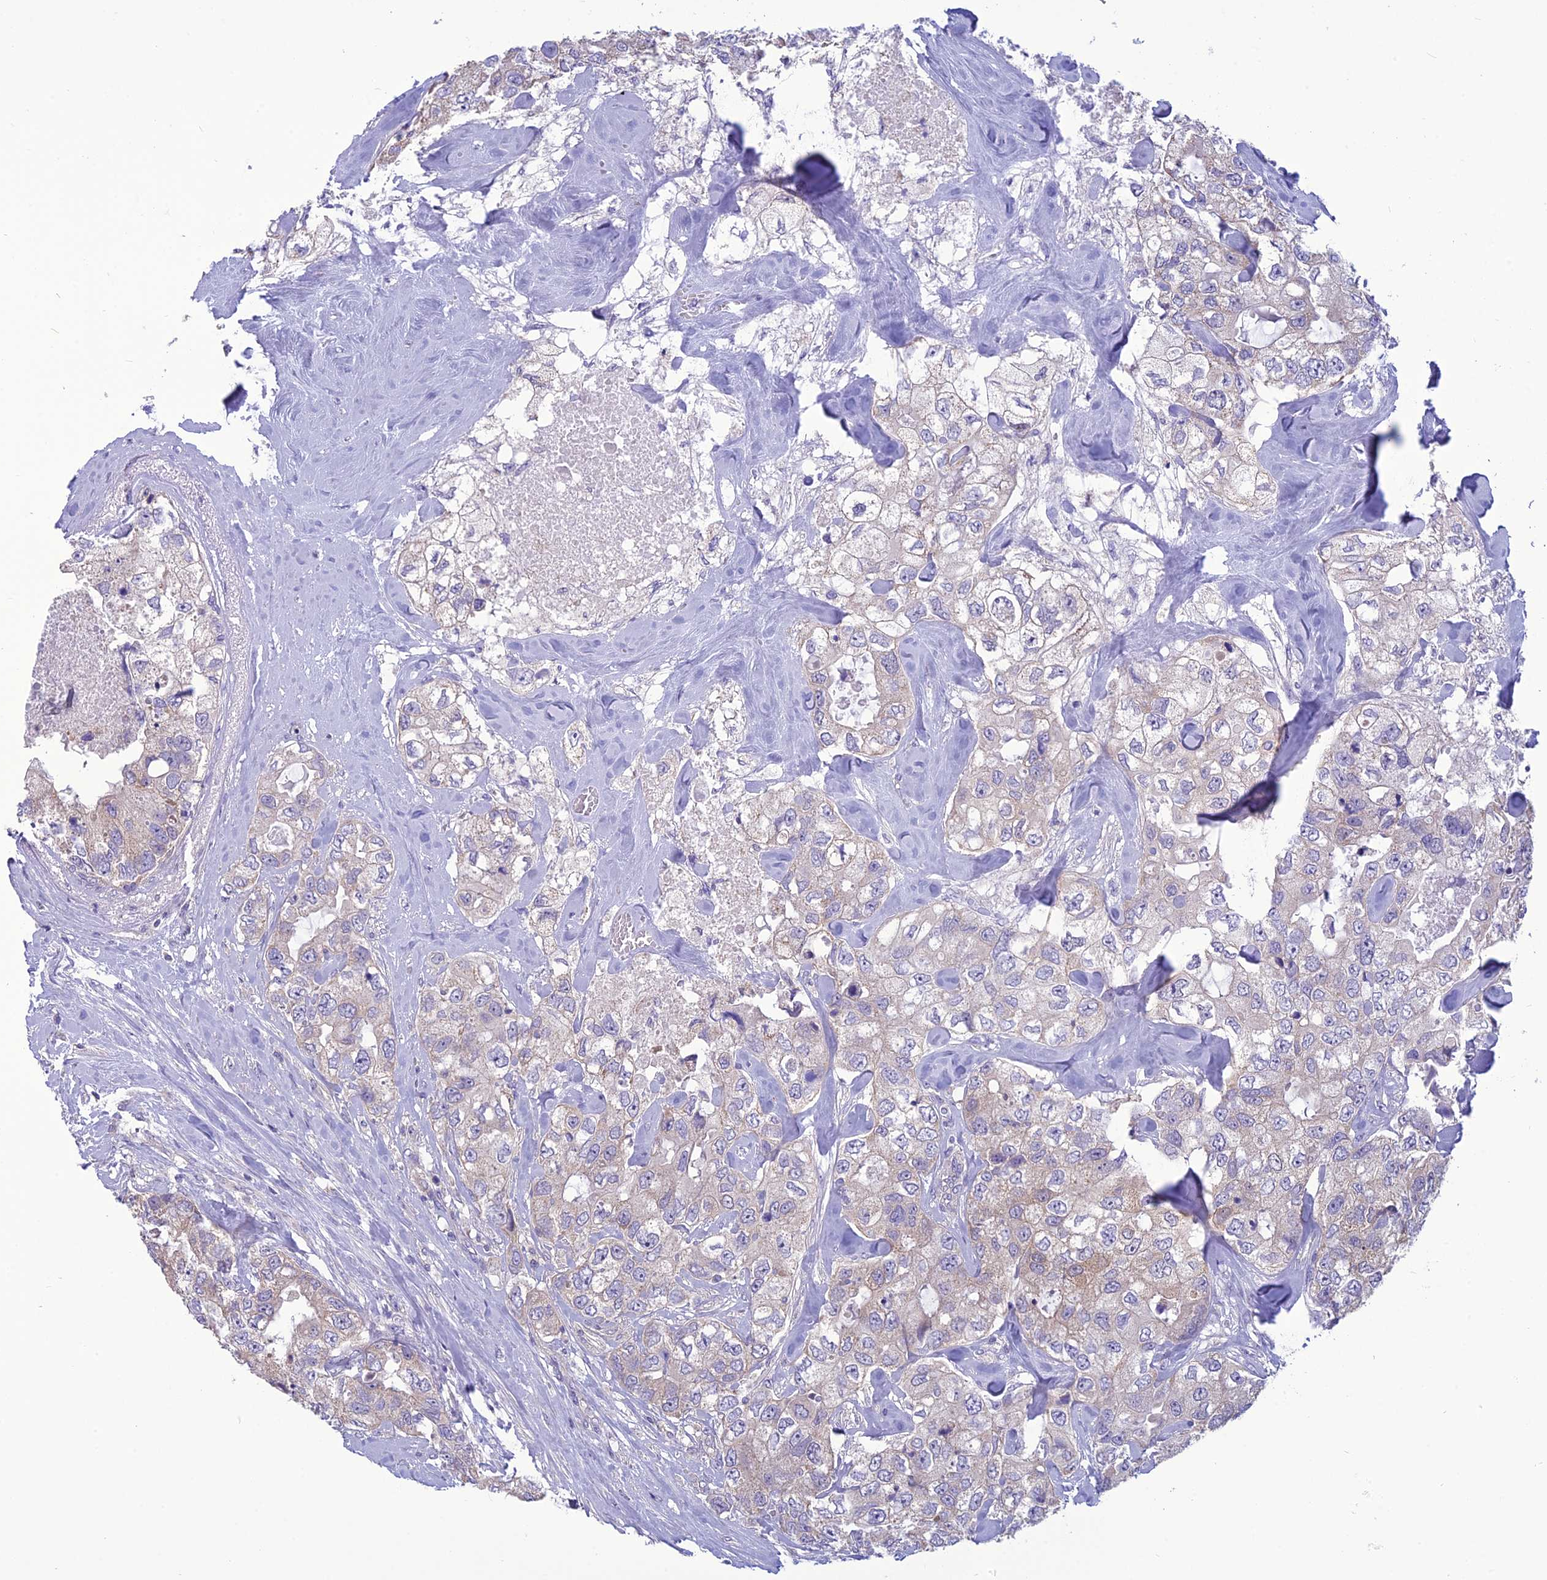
{"staining": {"intensity": "negative", "quantity": "none", "location": "none"}, "tissue": "breast cancer", "cell_type": "Tumor cells", "image_type": "cancer", "snomed": [{"axis": "morphology", "description": "Duct carcinoma"}, {"axis": "topography", "description": "Breast"}], "caption": "High power microscopy micrograph of an immunohistochemistry photomicrograph of intraductal carcinoma (breast), revealing no significant positivity in tumor cells.", "gene": "PSMF1", "patient": {"sex": "female", "age": 62}}